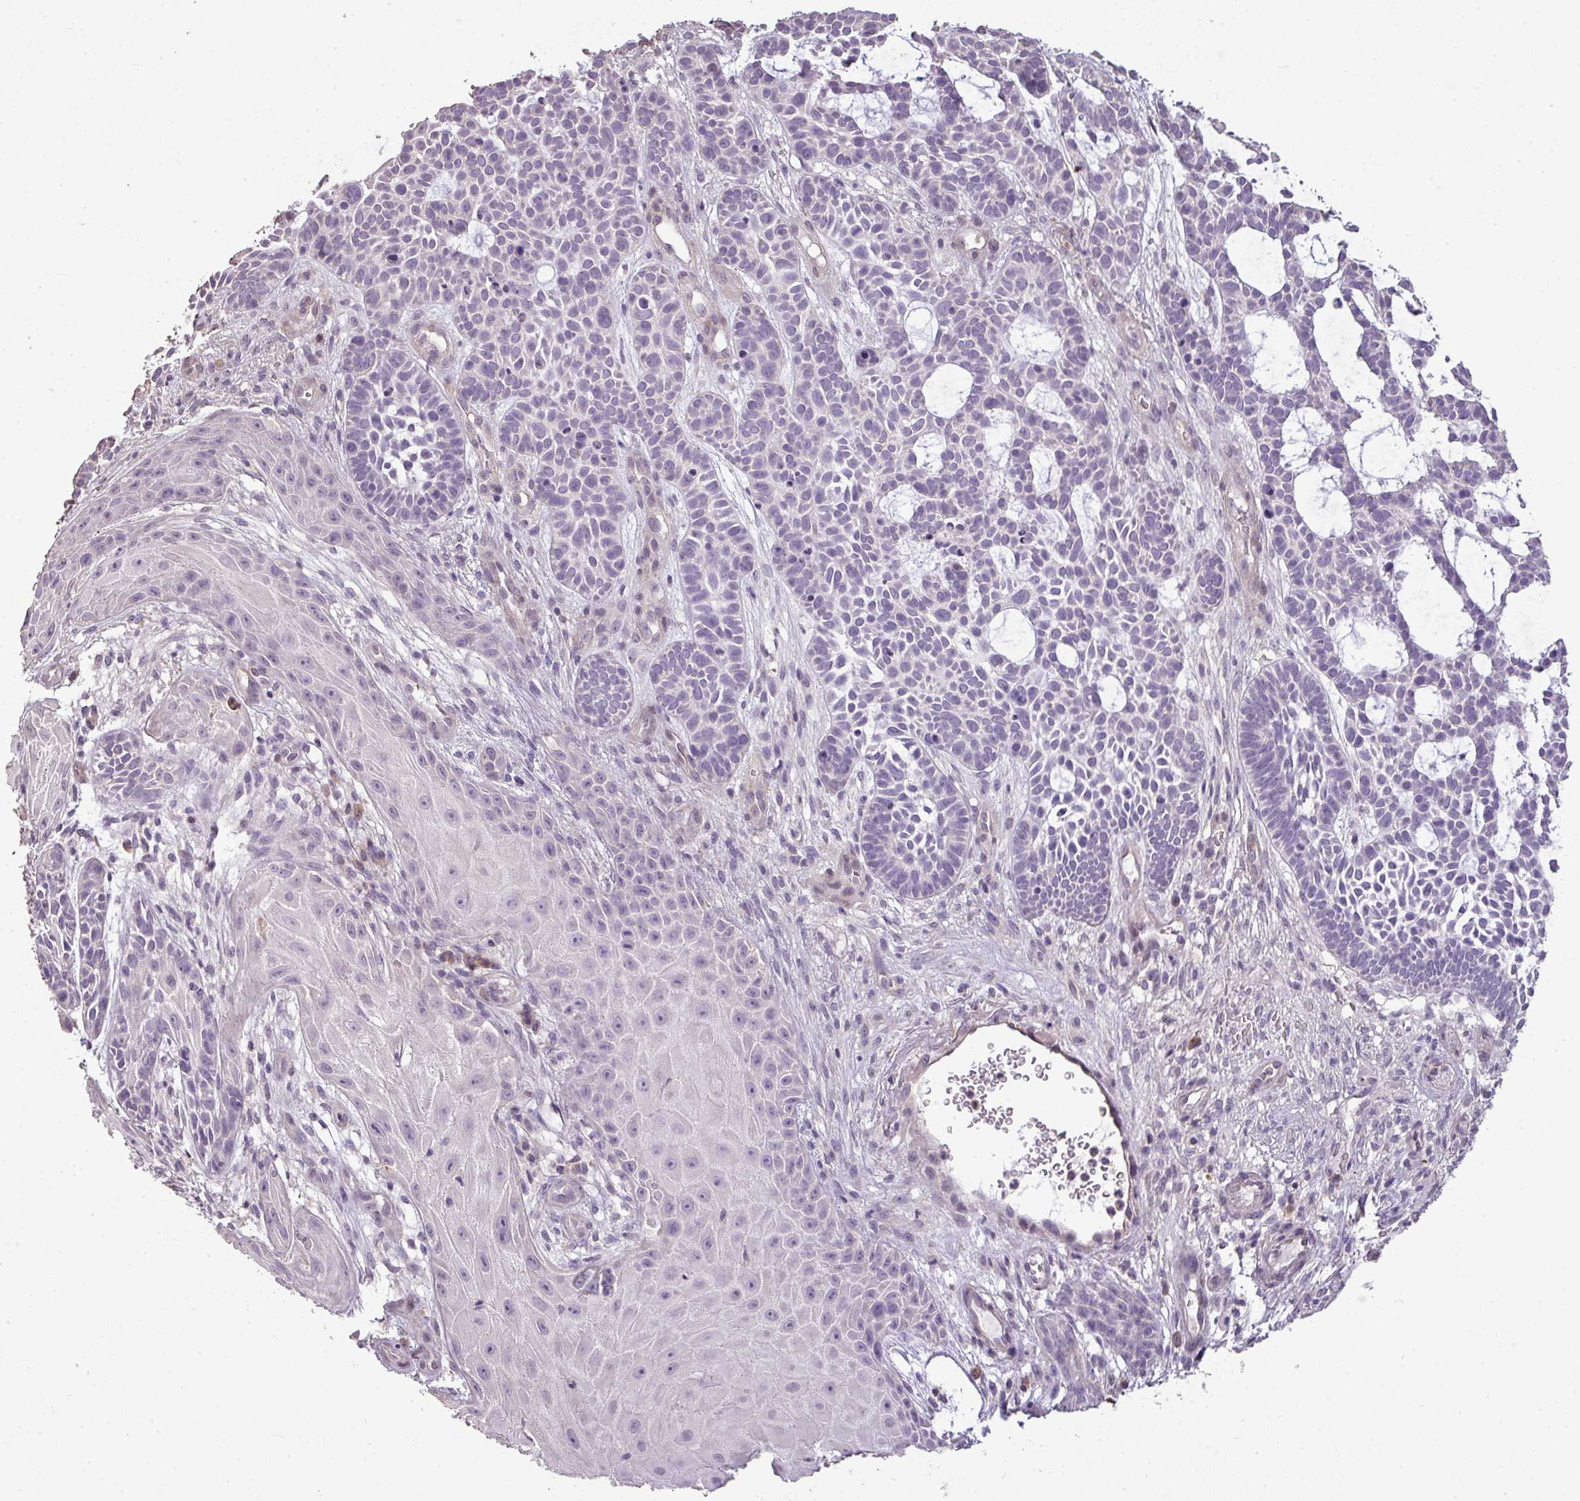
{"staining": {"intensity": "negative", "quantity": "none", "location": "none"}, "tissue": "skin cancer", "cell_type": "Tumor cells", "image_type": "cancer", "snomed": [{"axis": "morphology", "description": "Basal cell carcinoma"}, {"axis": "topography", "description": "Skin"}], "caption": "This is an immunohistochemistry micrograph of skin basal cell carcinoma. There is no expression in tumor cells.", "gene": "LY9", "patient": {"sex": "male", "age": 89}}